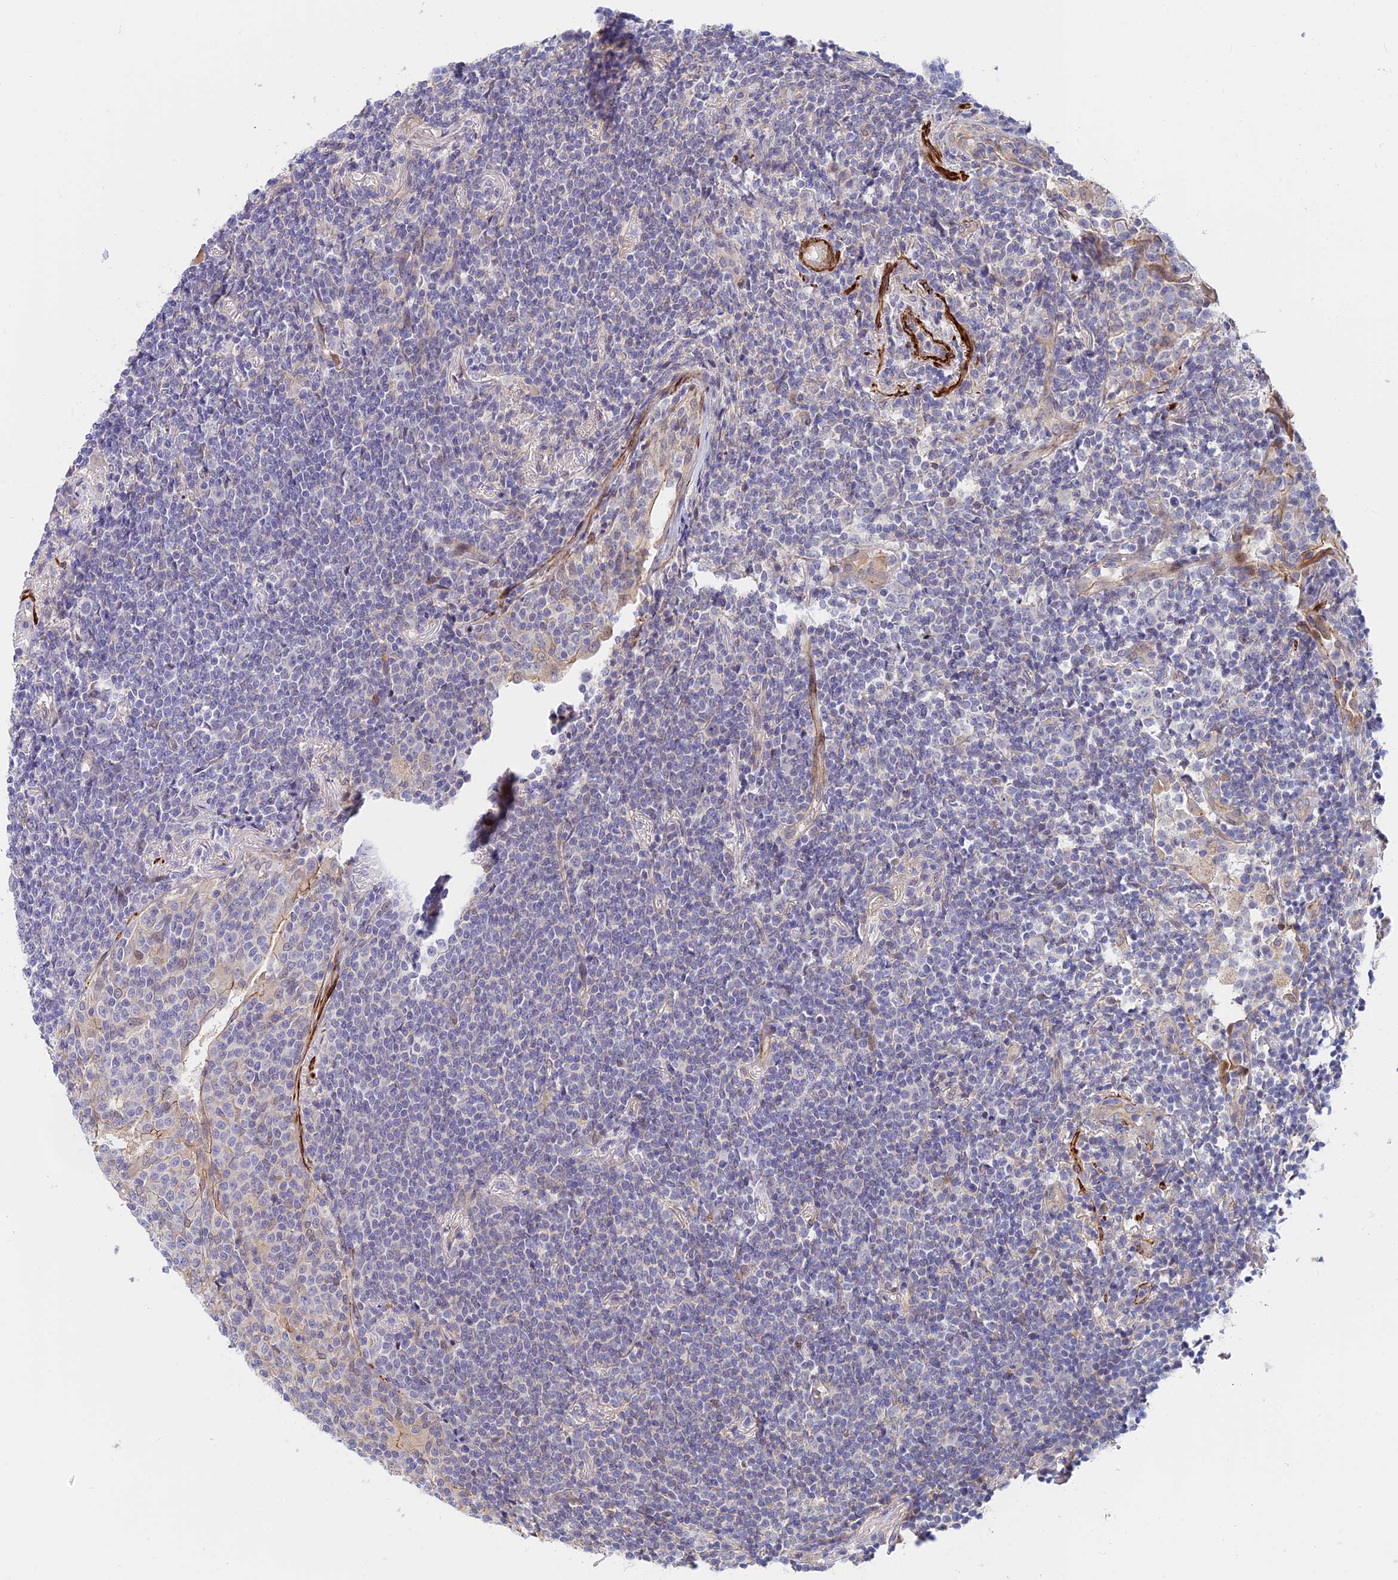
{"staining": {"intensity": "negative", "quantity": "none", "location": "none"}, "tissue": "lymphoma", "cell_type": "Tumor cells", "image_type": "cancer", "snomed": [{"axis": "morphology", "description": "Malignant lymphoma, non-Hodgkin's type, Low grade"}, {"axis": "topography", "description": "Lung"}], "caption": "Immunohistochemistry histopathology image of lymphoma stained for a protein (brown), which displays no expression in tumor cells.", "gene": "ANKRD50", "patient": {"sex": "female", "age": 71}}